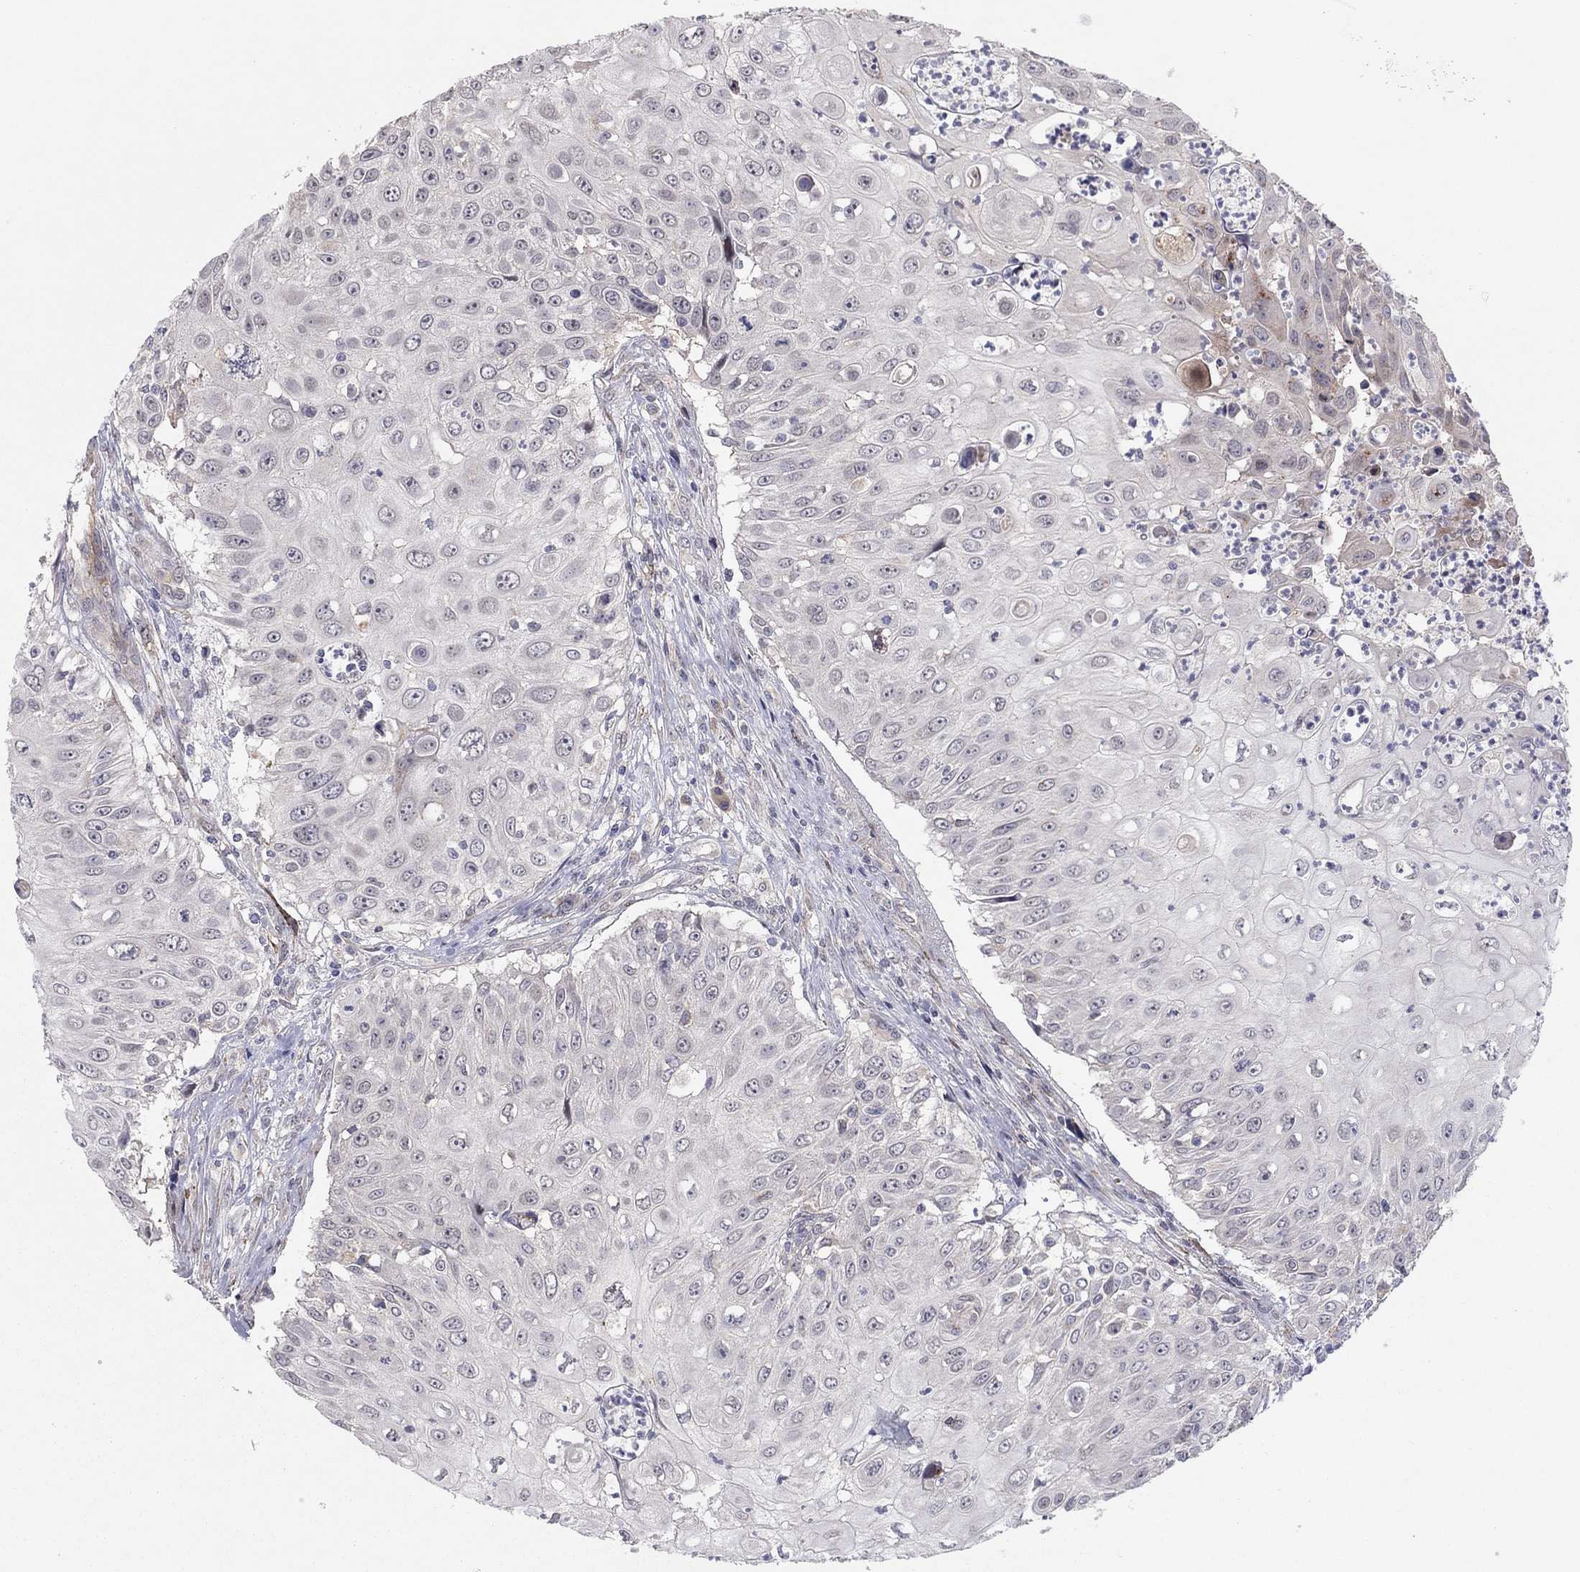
{"staining": {"intensity": "negative", "quantity": "none", "location": "none"}, "tissue": "urothelial cancer", "cell_type": "Tumor cells", "image_type": "cancer", "snomed": [{"axis": "morphology", "description": "Urothelial carcinoma, High grade"}, {"axis": "topography", "description": "Urinary bladder"}], "caption": "This is an immunohistochemistry (IHC) micrograph of human urothelial cancer. There is no positivity in tumor cells.", "gene": "CRACDL", "patient": {"sex": "female", "age": 79}}